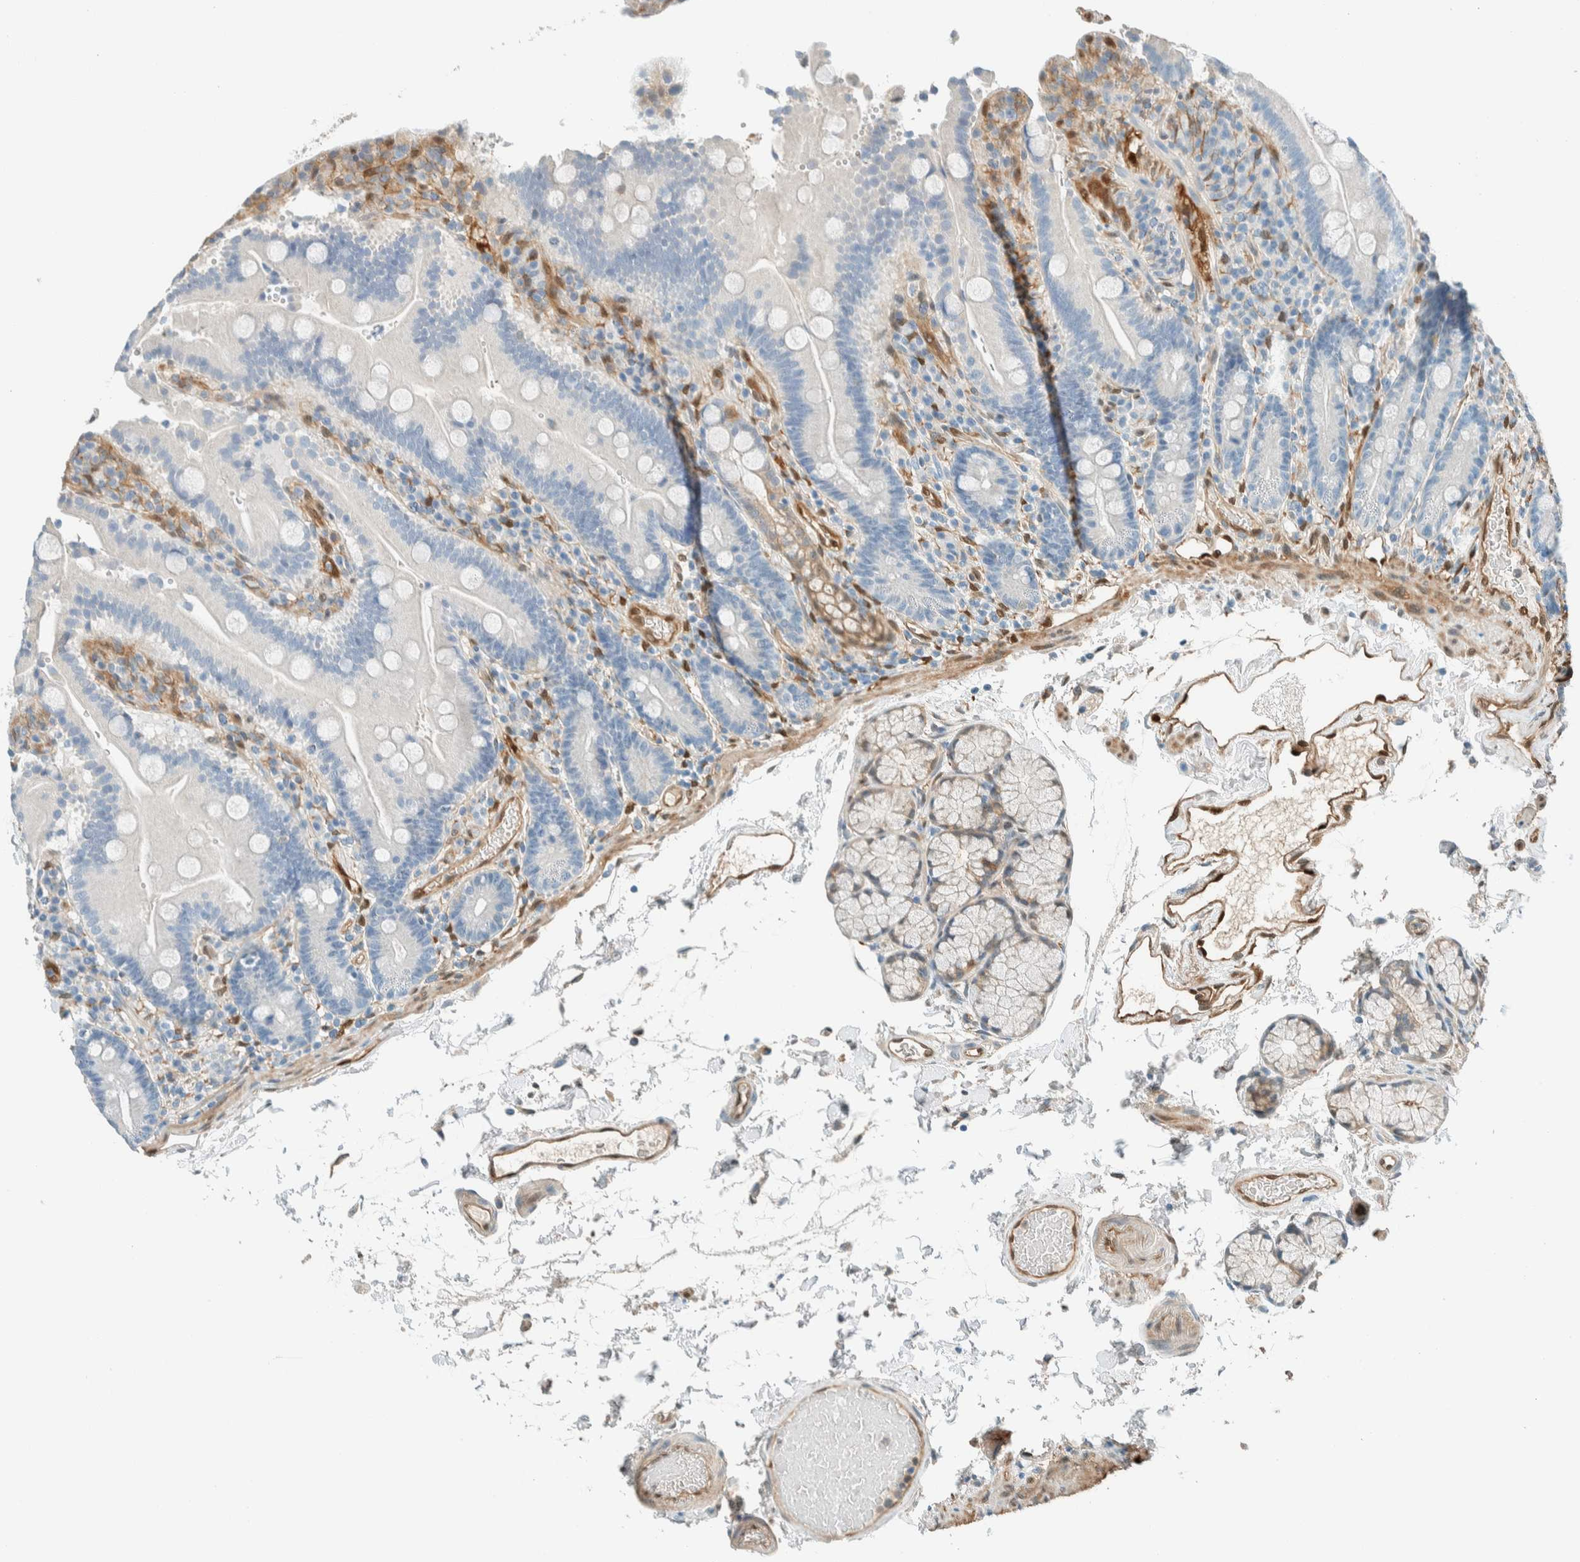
{"staining": {"intensity": "negative", "quantity": "none", "location": "none"}, "tissue": "duodenum", "cell_type": "Glandular cells", "image_type": "normal", "snomed": [{"axis": "morphology", "description": "Normal tissue, NOS"}, {"axis": "topography", "description": "Small intestine, NOS"}], "caption": "Immunohistochemical staining of normal human duodenum reveals no significant positivity in glandular cells. The staining is performed using DAB (3,3'-diaminobenzidine) brown chromogen with nuclei counter-stained in using hematoxylin.", "gene": "NXN", "patient": {"sex": "female", "age": 71}}